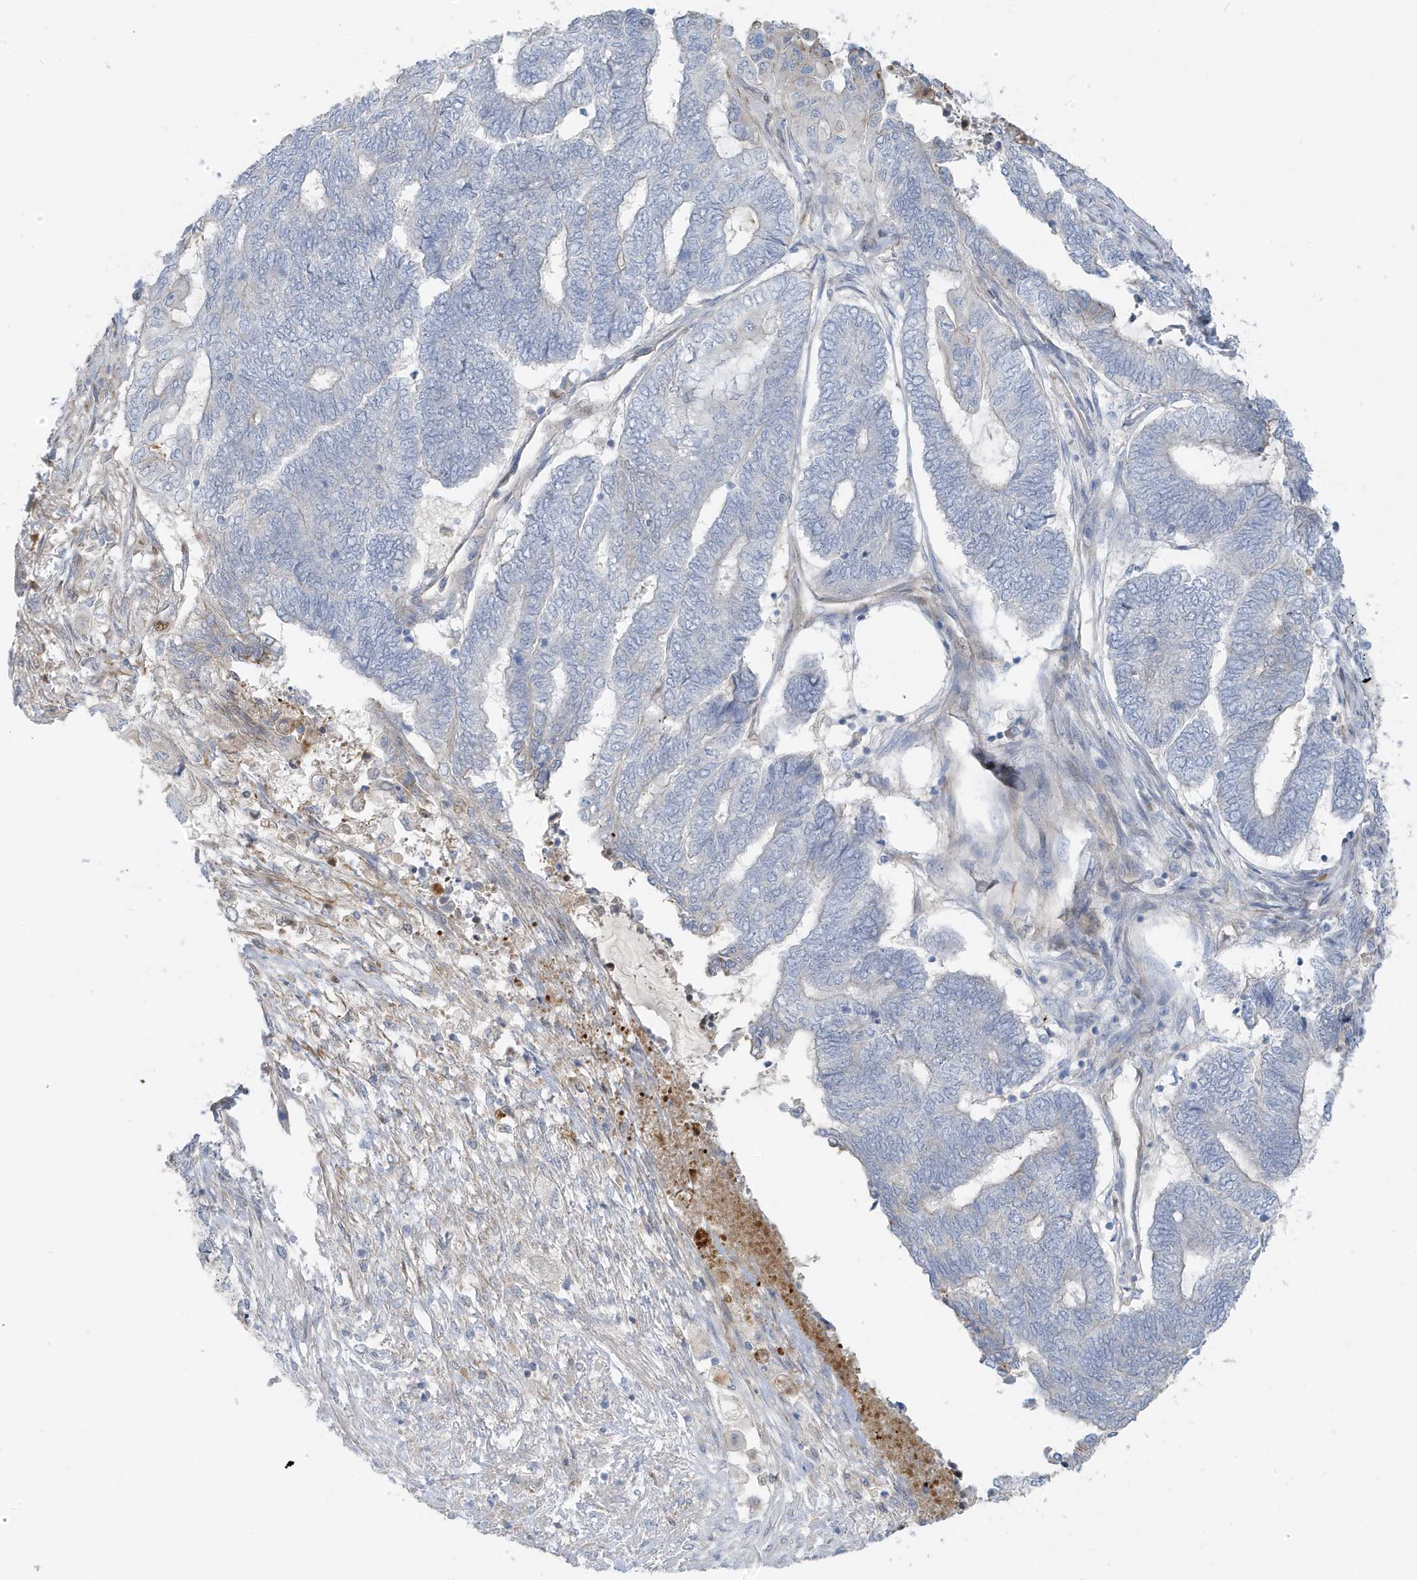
{"staining": {"intensity": "negative", "quantity": "none", "location": "none"}, "tissue": "endometrial cancer", "cell_type": "Tumor cells", "image_type": "cancer", "snomed": [{"axis": "morphology", "description": "Adenocarcinoma, NOS"}, {"axis": "topography", "description": "Uterus"}, {"axis": "topography", "description": "Endometrium"}], "caption": "Immunohistochemistry of human endometrial cancer shows no positivity in tumor cells.", "gene": "ATP13A5", "patient": {"sex": "female", "age": 70}}